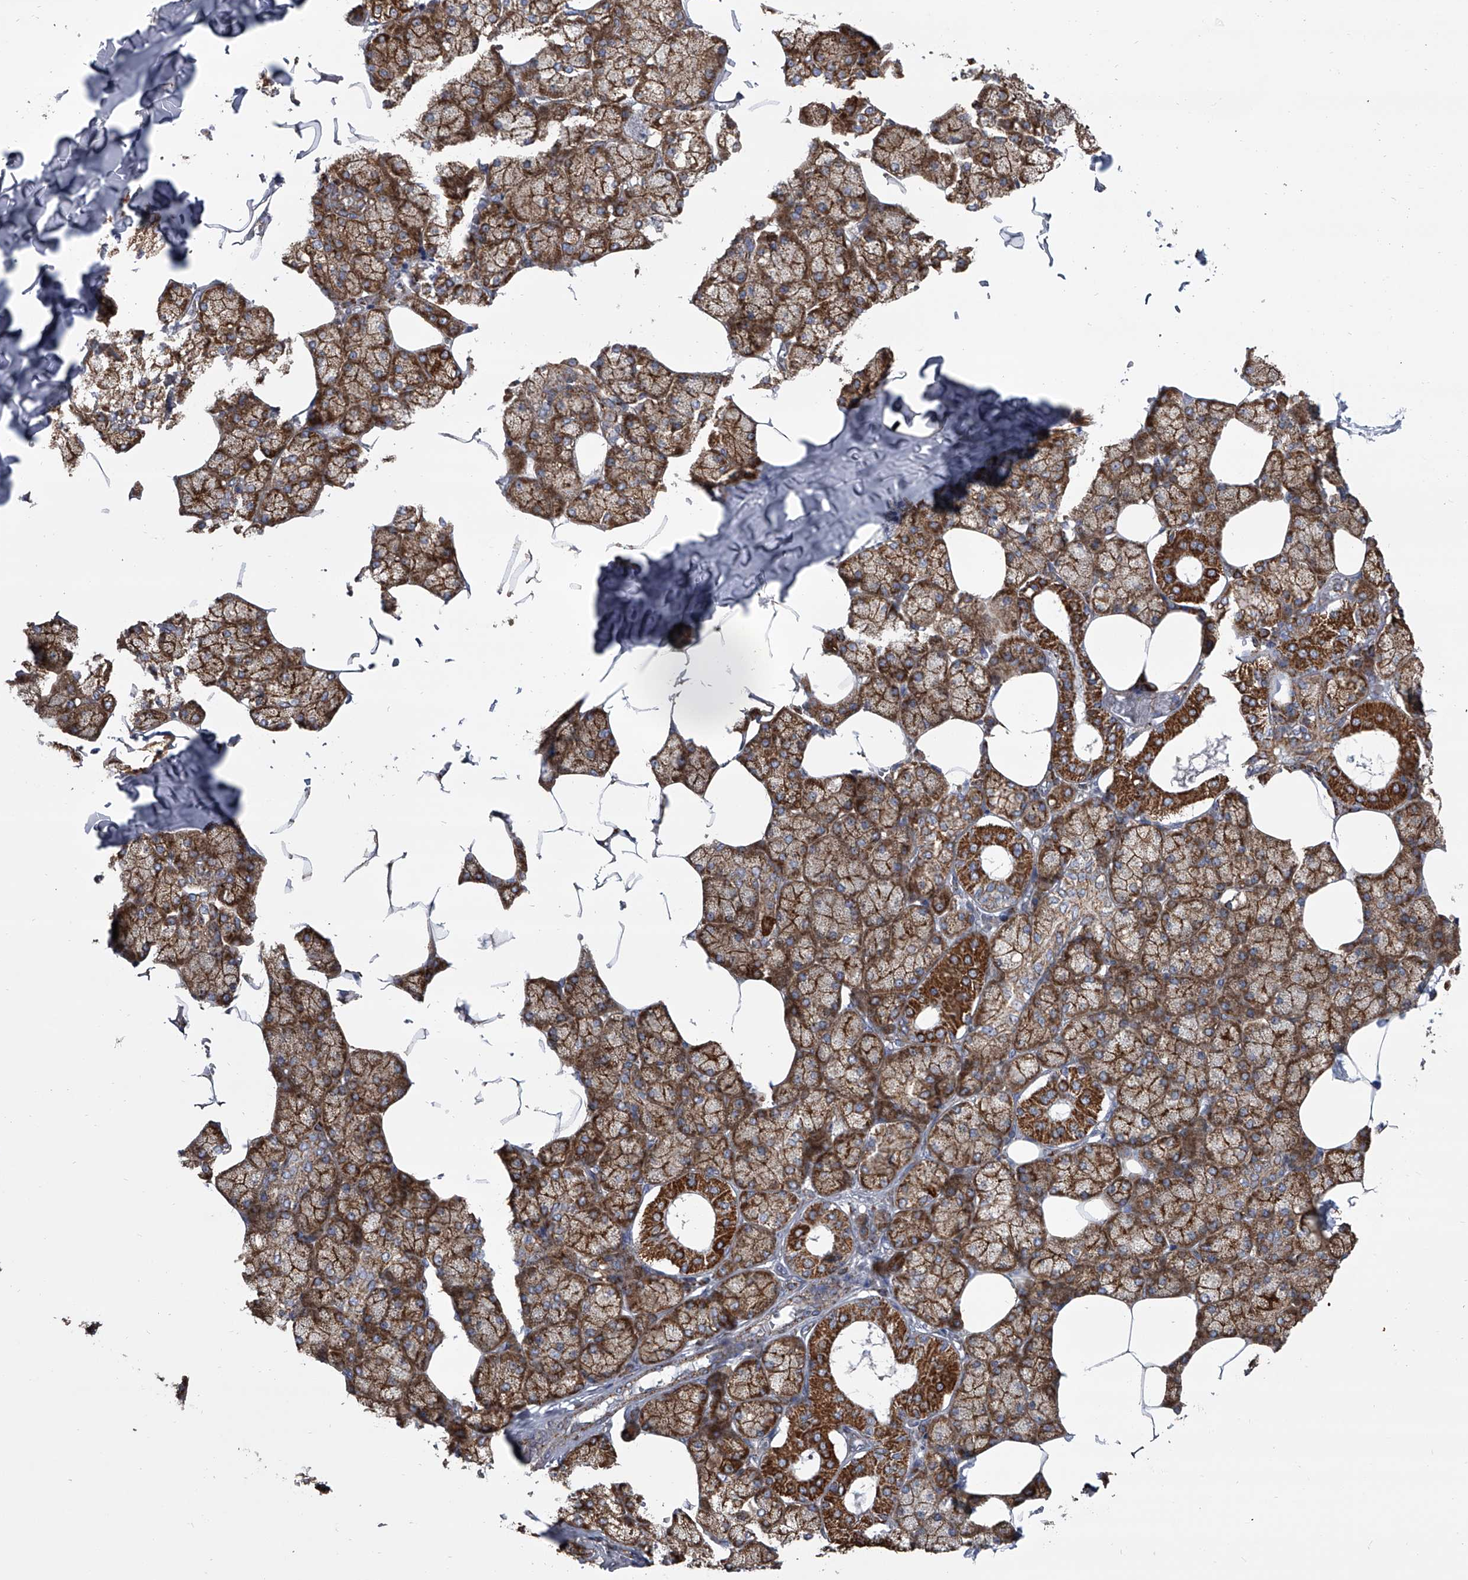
{"staining": {"intensity": "strong", "quantity": ">75%", "location": "cytoplasmic/membranous"}, "tissue": "salivary gland", "cell_type": "Glandular cells", "image_type": "normal", "snomed": [{"axis": "morphology", "description": "Normal tissue, NOS"}, {"axis": "topography", "description": "Salivary gland"}], "caption": "Immunohistochemistry (IHC) image of unremarkable human salivary gland stained for a protein (brown), which demonstrates high levels of strong cytoplasmic/membranous expression in about >75% of glandular cells.", "gene": "ZC3H15", "patient": {"sex": "male", "age": 62}}